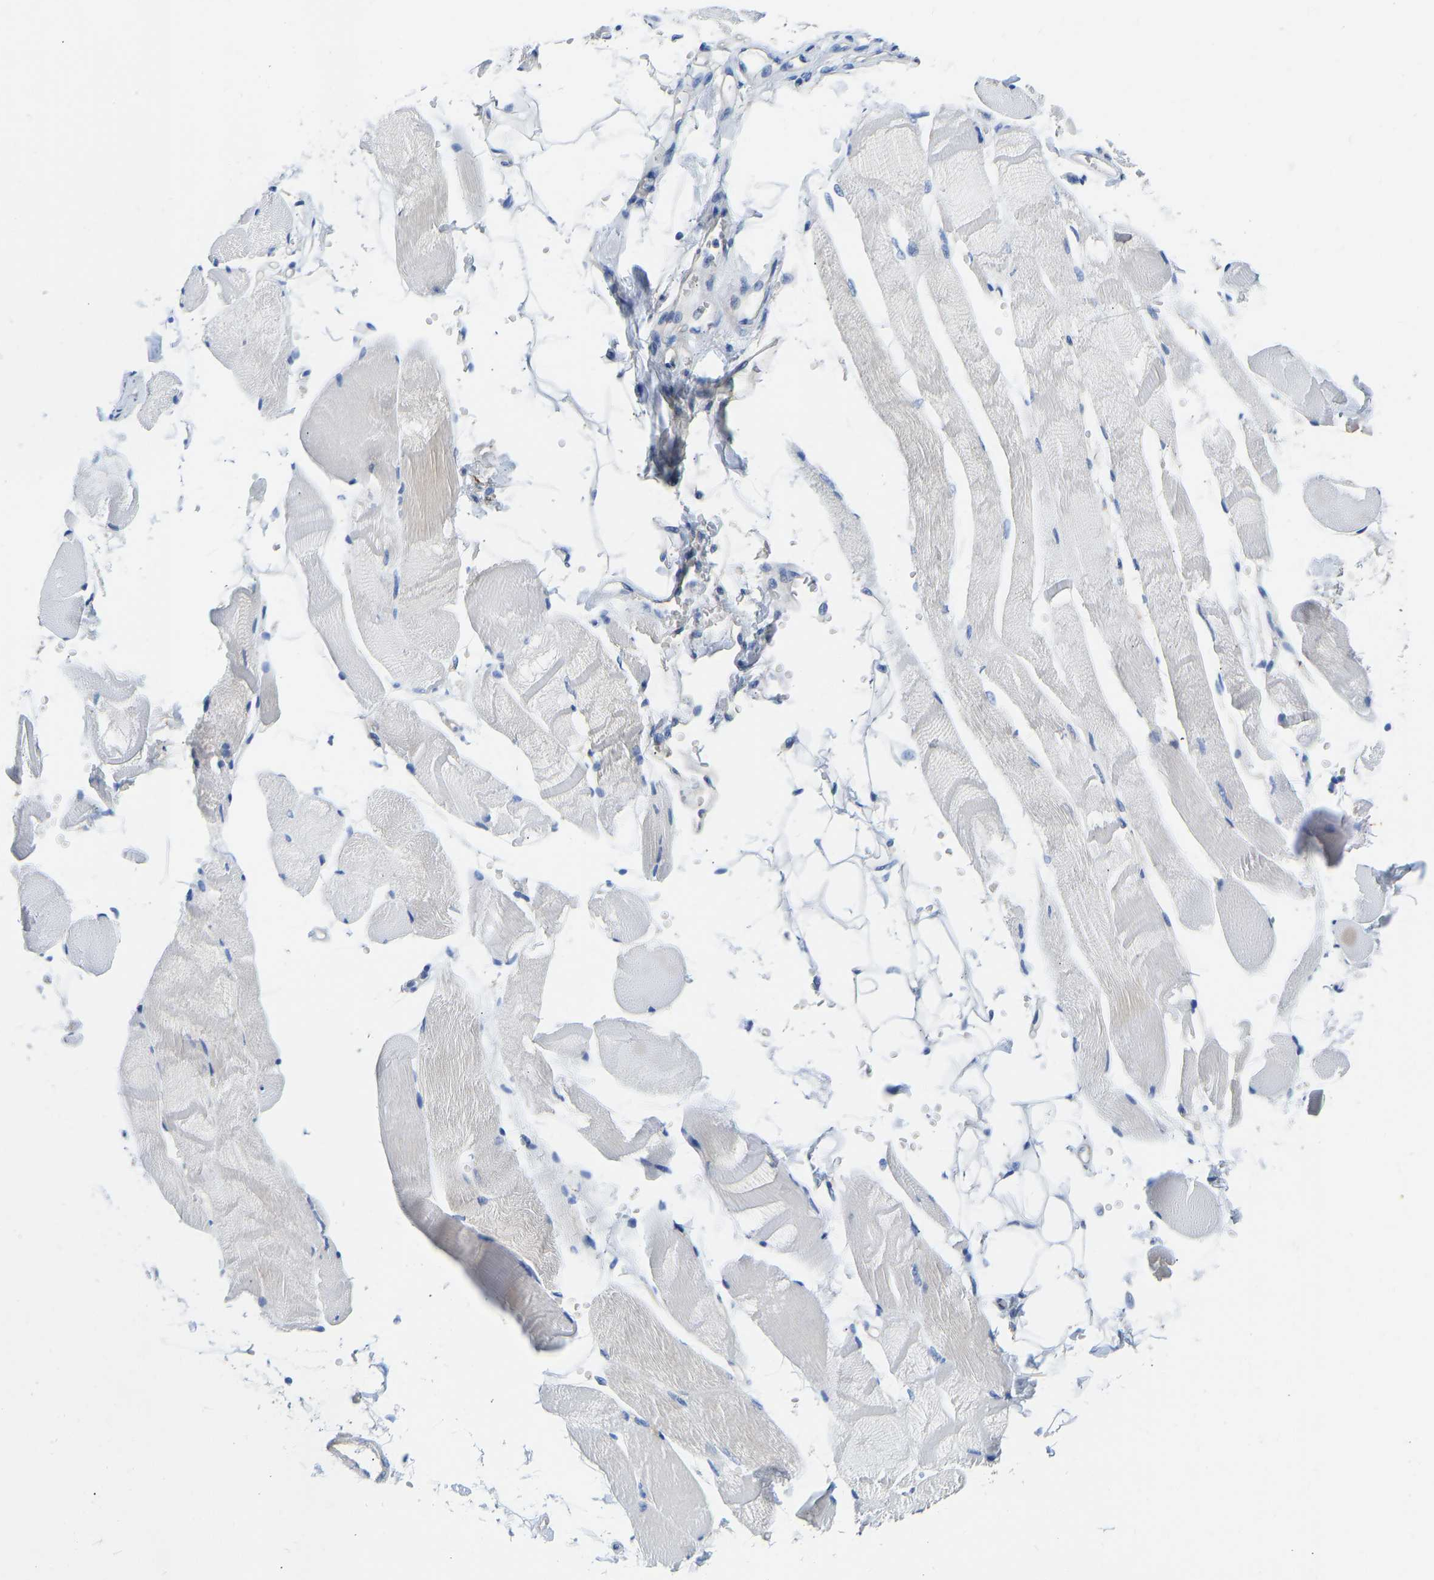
{"staining": {"intensity": "weak", "quantity": "<25%", "location": "cytoplasmic/membranous"}, "tissue": "skeletal muscle", "cell_type": "Myocytes", "image_type": "normal", "snomed": [{"axis": "morphology", "description": "Normal tissue, NOS"}, {"axis": "topography", "description": "Skeletal muscle"}, {"axis": "topography", "description": "Peripheral nerve tissue"}], "caption": "Immunohistochemistry image of normal skeletal muscle: human skeletal muscle stained with DAB shows no significant protein expression in myocytes.", "gene": "CHAD", "patient": {"sex": "female", "age": 84}}